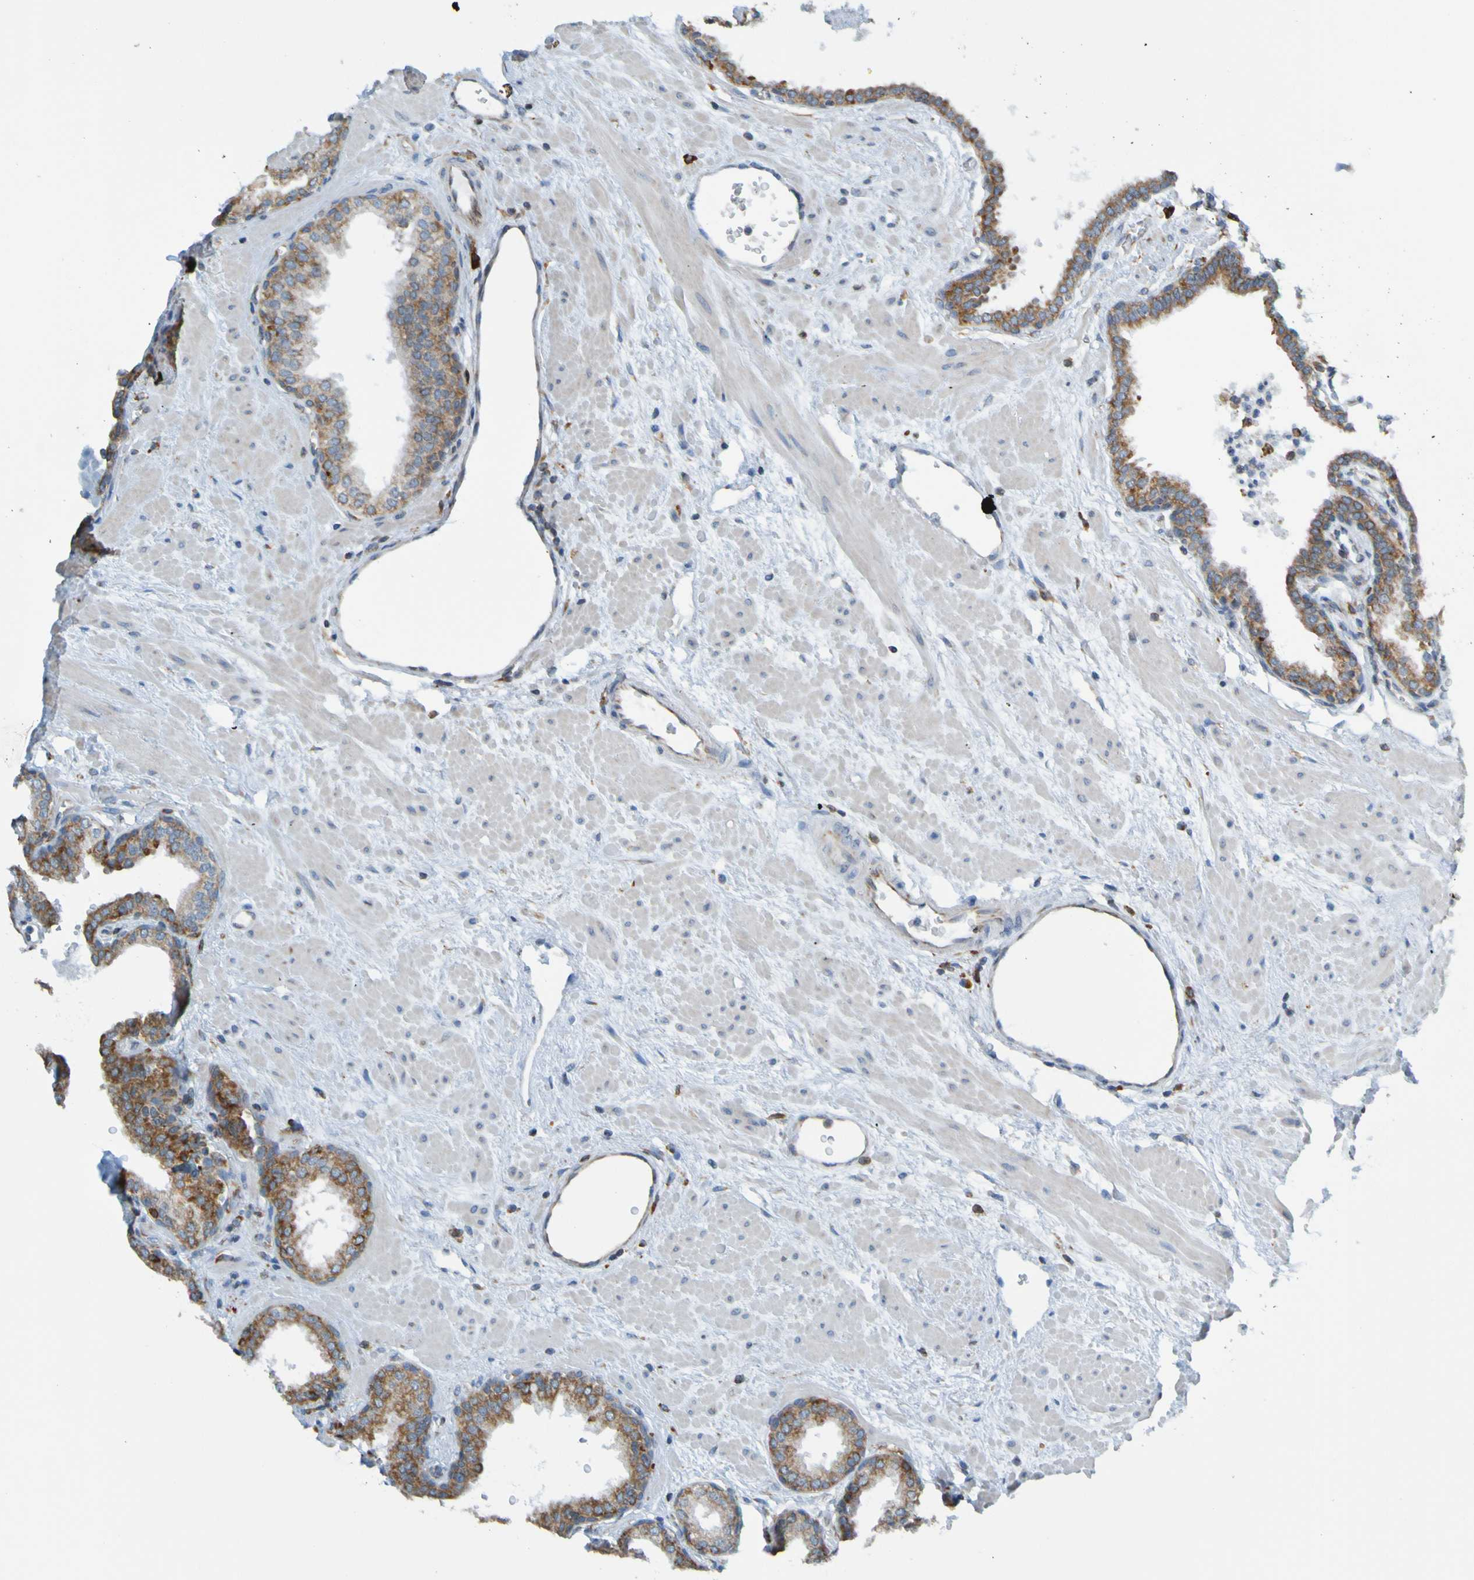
{"staining": {"intensity": "weak", "quantity": ">75%", "location": "cytoplasmic/membranous"}, "tissue": "prostate", "cell_type": "Glandular cells", "image_type": "normal", "snomed": [{"axis": "morphology", "description": "Normal tissue, NOS"}, {"axis": "topography", "description": "Prostate"}], "caption": "This histopathology image demonstrates normal prostate stained with IHC to label a protein in brown. The cytoplasmic/membranous of glandular cells show weak positivity for the protein. Nuclei are counter-stained blue.", "gene": "SSR1", "patient": {"sex": "male", "age": 51}}